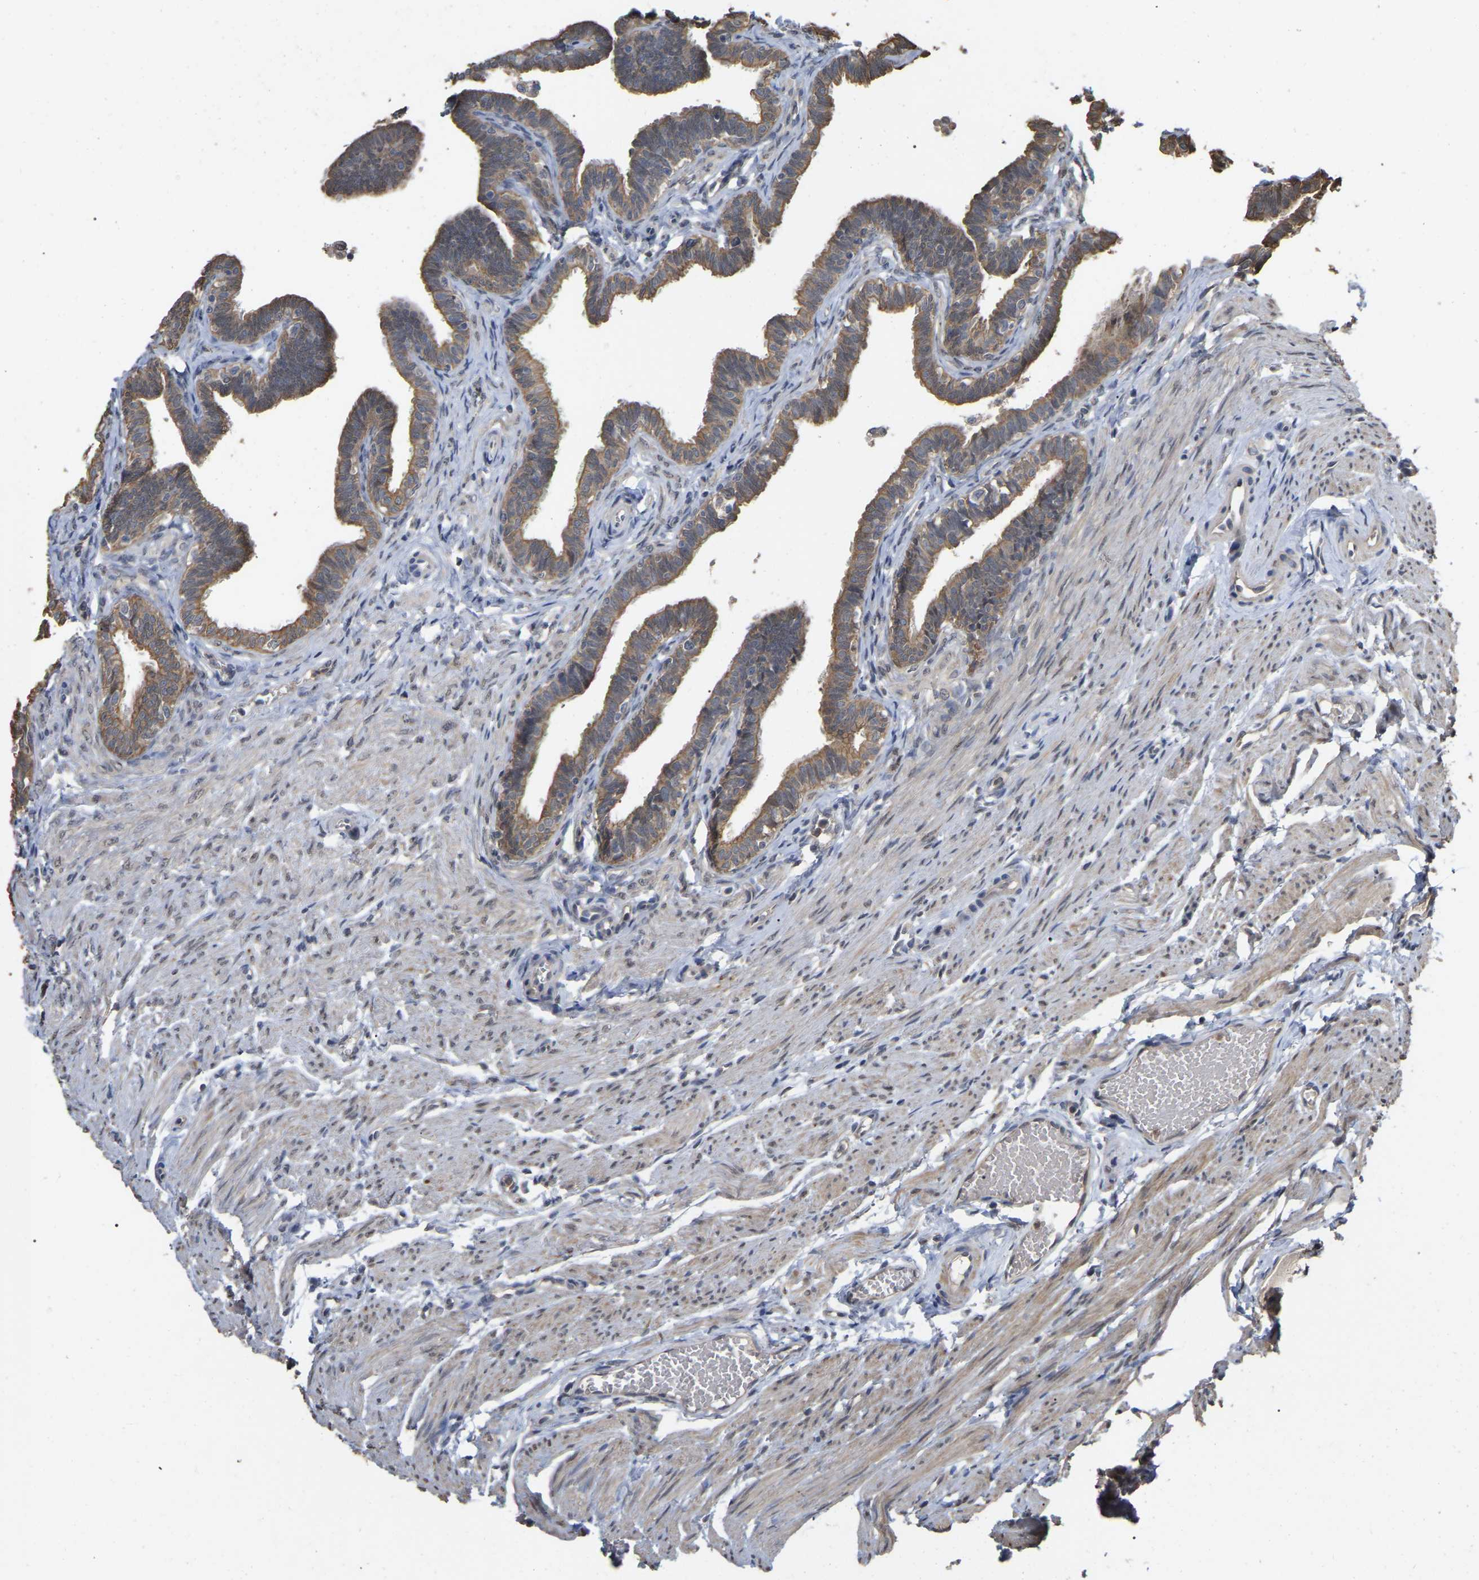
{"staining": {"intensity": "moderate", "quantity": ">75%", "location": "cytoplasmic/membranous"}, "tissue": "fallopian tube", "cell_type": "Glandular cells", "image_type": "normal", "snomed": [{"axis": "morphology", "description": "Normal tissue, NOS"}, {"axis": "topography", "description": "Fallopian tube"}, {"axis": "topography", "description": "Ovary"}], "caption": "The image shows a brown stain indicating the presence of a protein in the cytoplasmic/membranous of glandular cells in fallopian tube.", "gene": "FAM219A", "patient": {"sex": "female", "age": 23}}